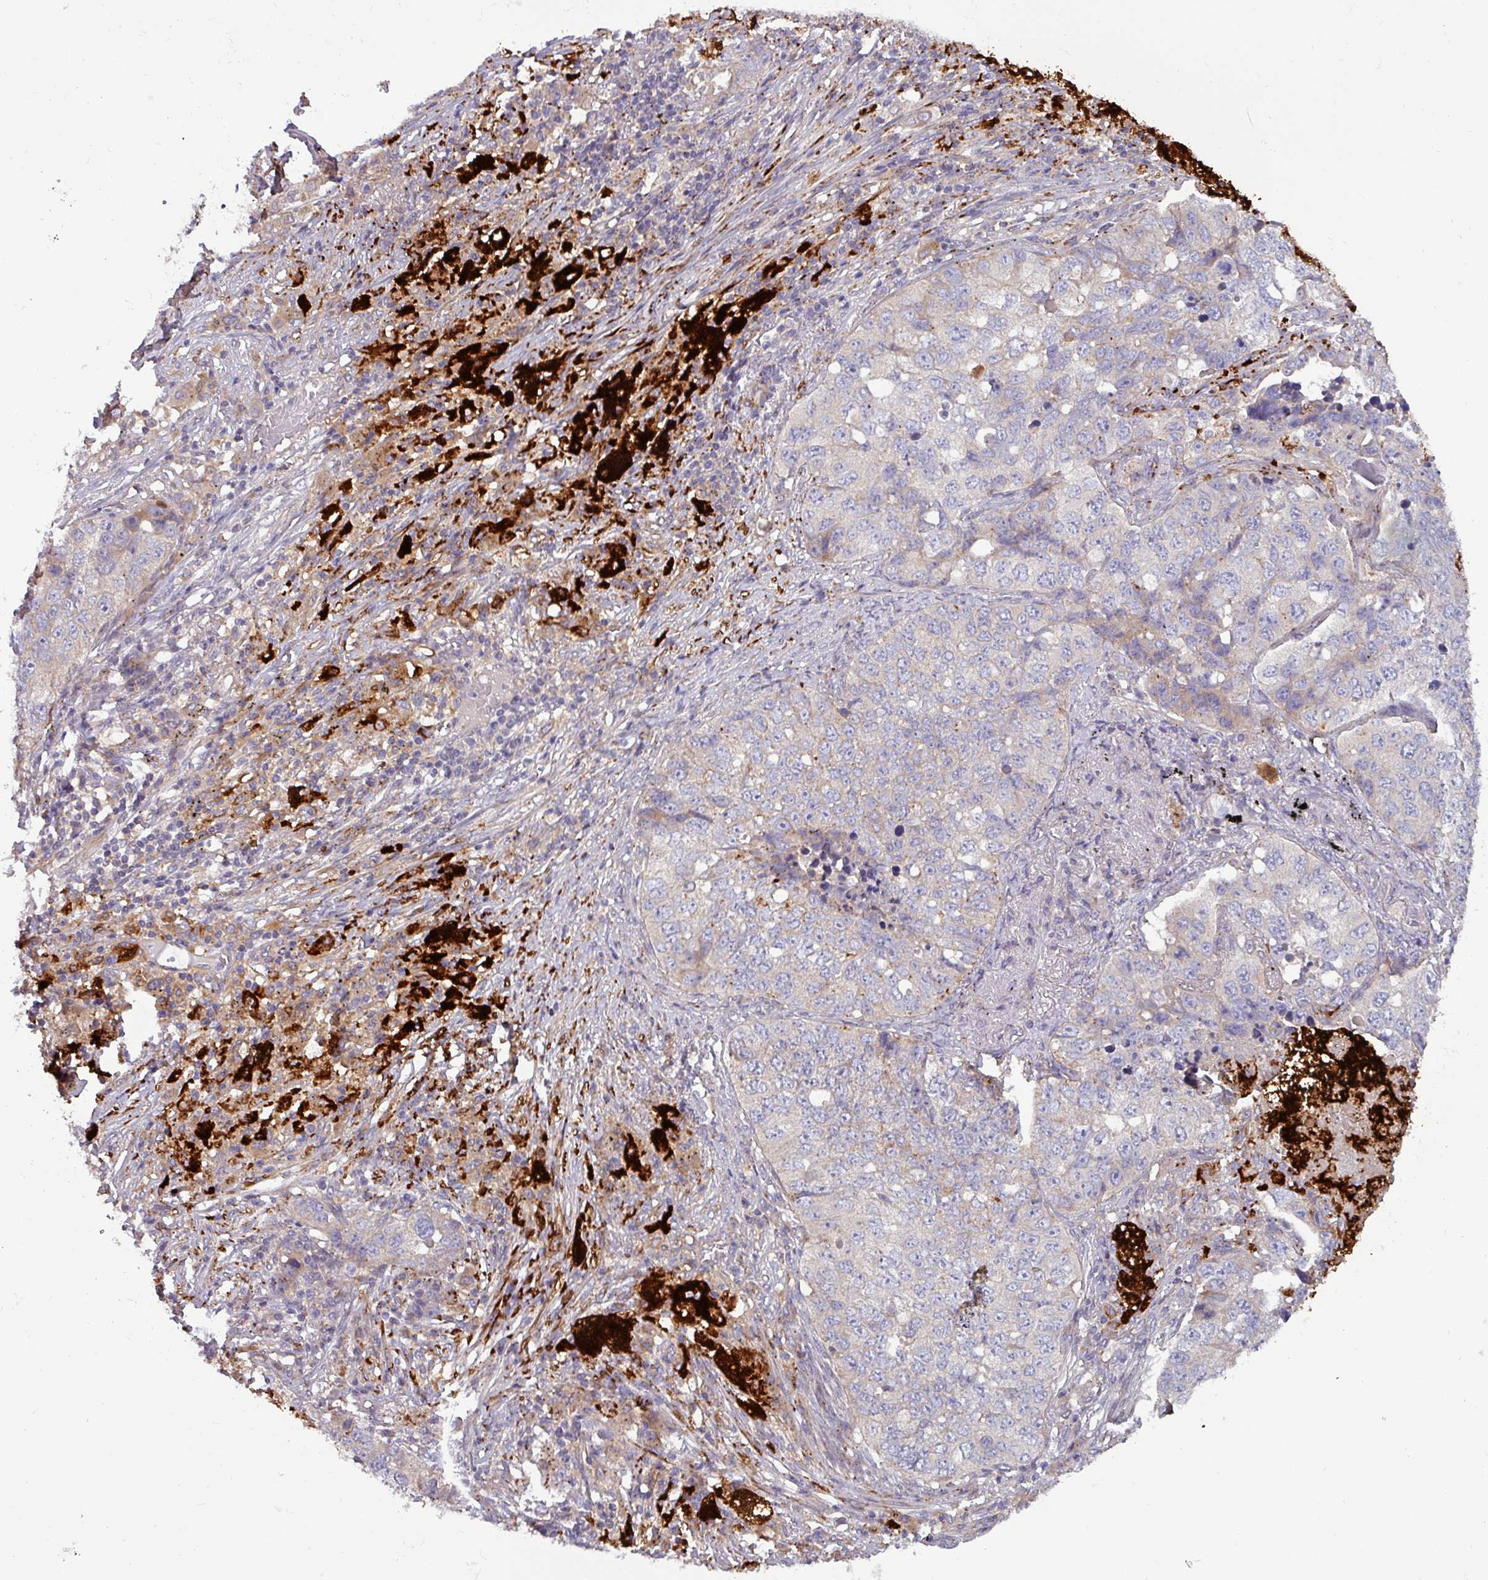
{"staining": {"intensity": "negative", "quantity": "none", "location": "none"}, "tissue": "lung cancer", "cell_type": "Tumor cells", "image_type": "cancer", "snomed": [{"axis": "morphology", "description": "Squamous cell carcinoma, NOS"}, {"axis": "topography", "description": "Lung"}], "caption": "The IHC image has no significant positivity in tumor cells of lung cancer (squamous cell carcinoma) tissue.", "gene": "PLIN2", "patient": {"sex": "male", "age": 60}}